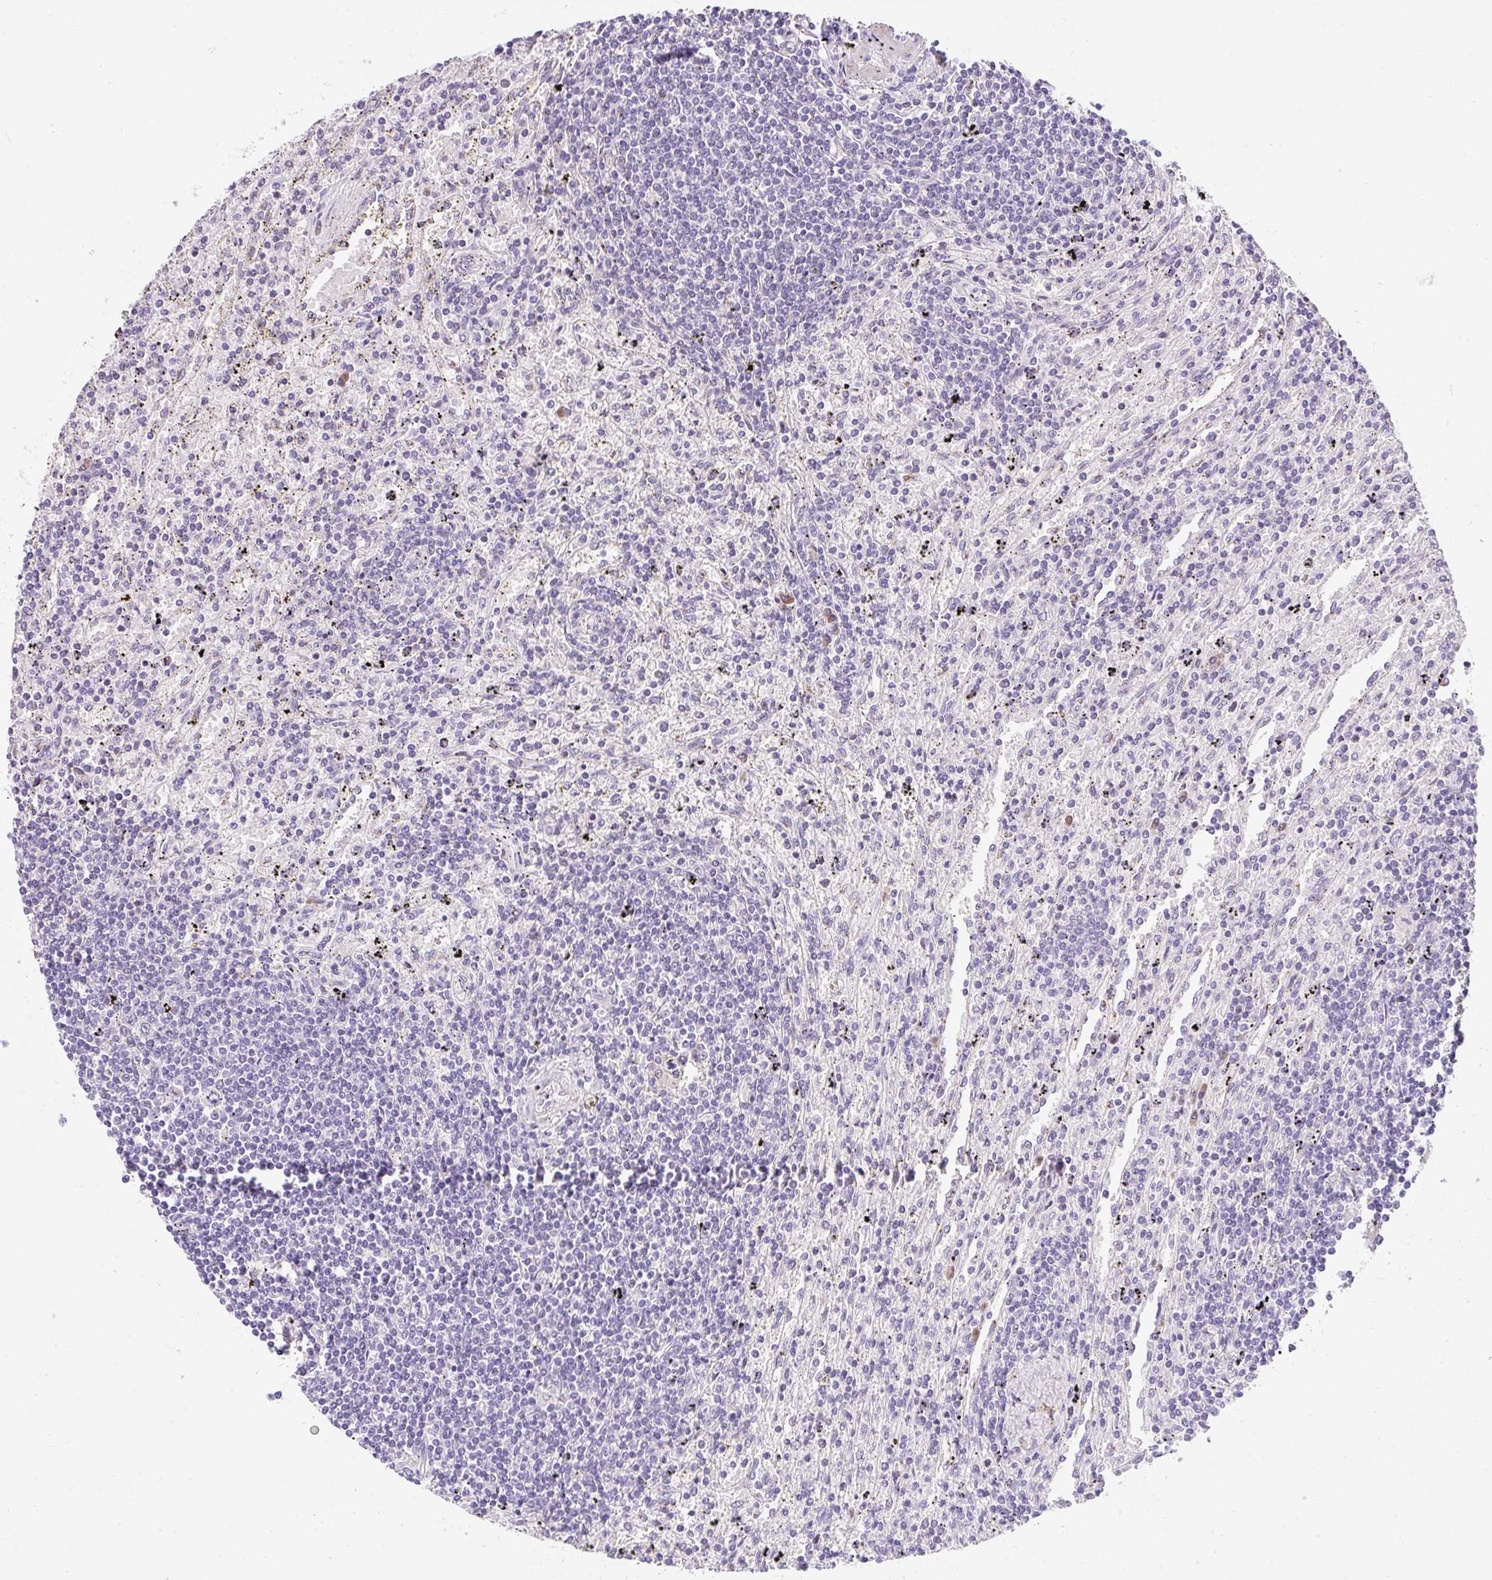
{"staining": {"intensity": "negative", "quantity": "none", "location": "none"}, "tissue": "lymphoma", "cell_type": "Tumor cells", "image_type": "cancer", "snomed": [{"axis": "morphology", "description": "Malignant lymphoma, non-Hodgkin's type, Low grade"}, {"axis": "topography", "description": "Spleen"}], "caption": "Immunohistochemical staining of human lymphoma displays no significant positivity in tumor cells. (DAB IHC, high magnification).", "gene": "DTX4", "patient": {"sex": "male", "age": 76}}